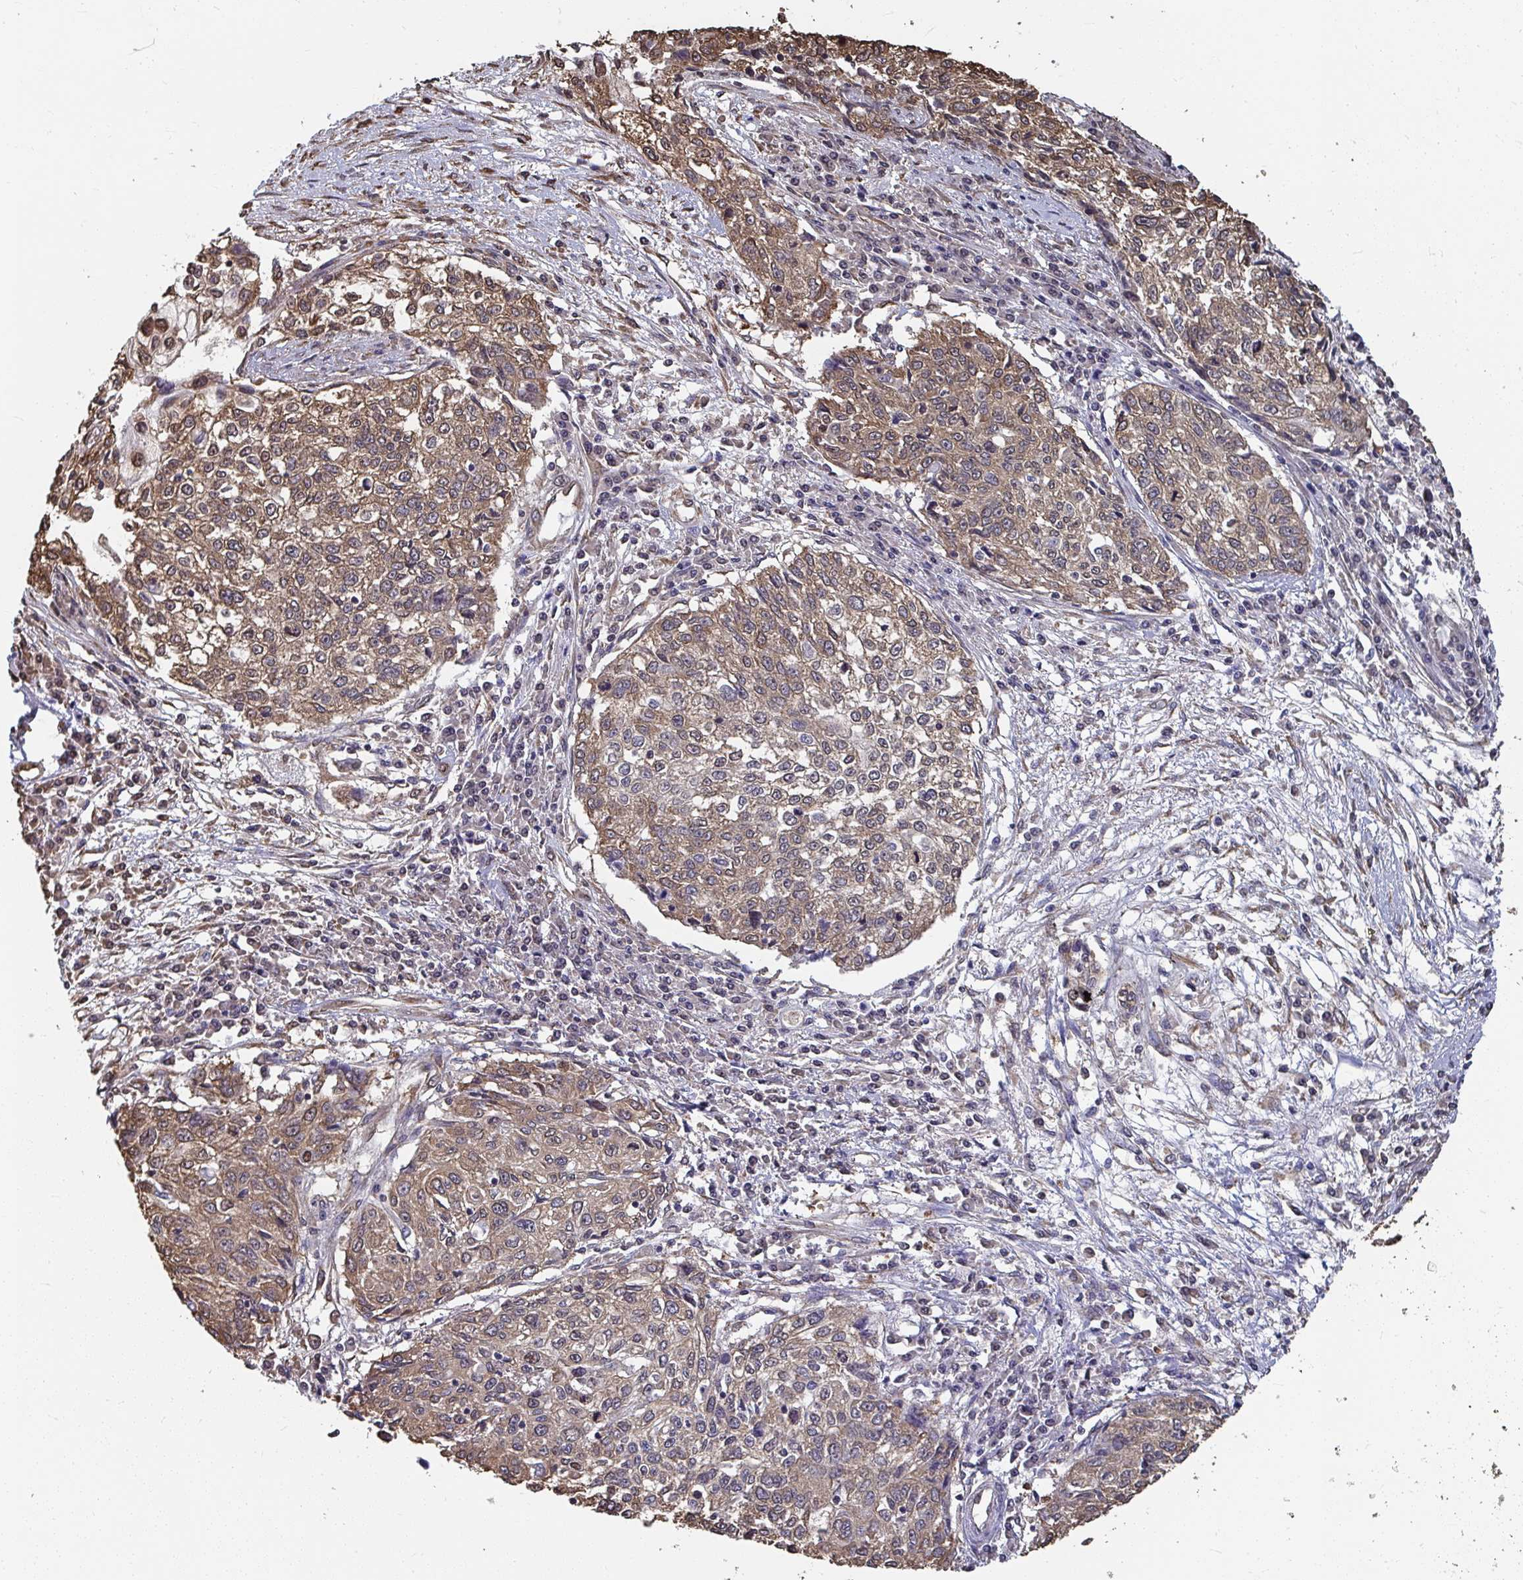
{"staining": {"intensity": "moderate", "quantity": ">75%", "location": "cytoplasmic/membranous"}, "tissue": "cervical cancer", "cell_type": "Tumor cells", "image_type": "cancer", "snomed": [{"axis": "morphology", "description": "Squamous cell carcinoma, NOS"}, {"axis": "topography", "description": "Cervix"}], "caption": "Protein analysis of cervical squamous cell carcinoma tissue exhibits moderate cytoplasmic/membranous expression in about >75% of tumor cells.", "gene": "SYNCRIP", "patient": {"sex": "female", "age": 57}}